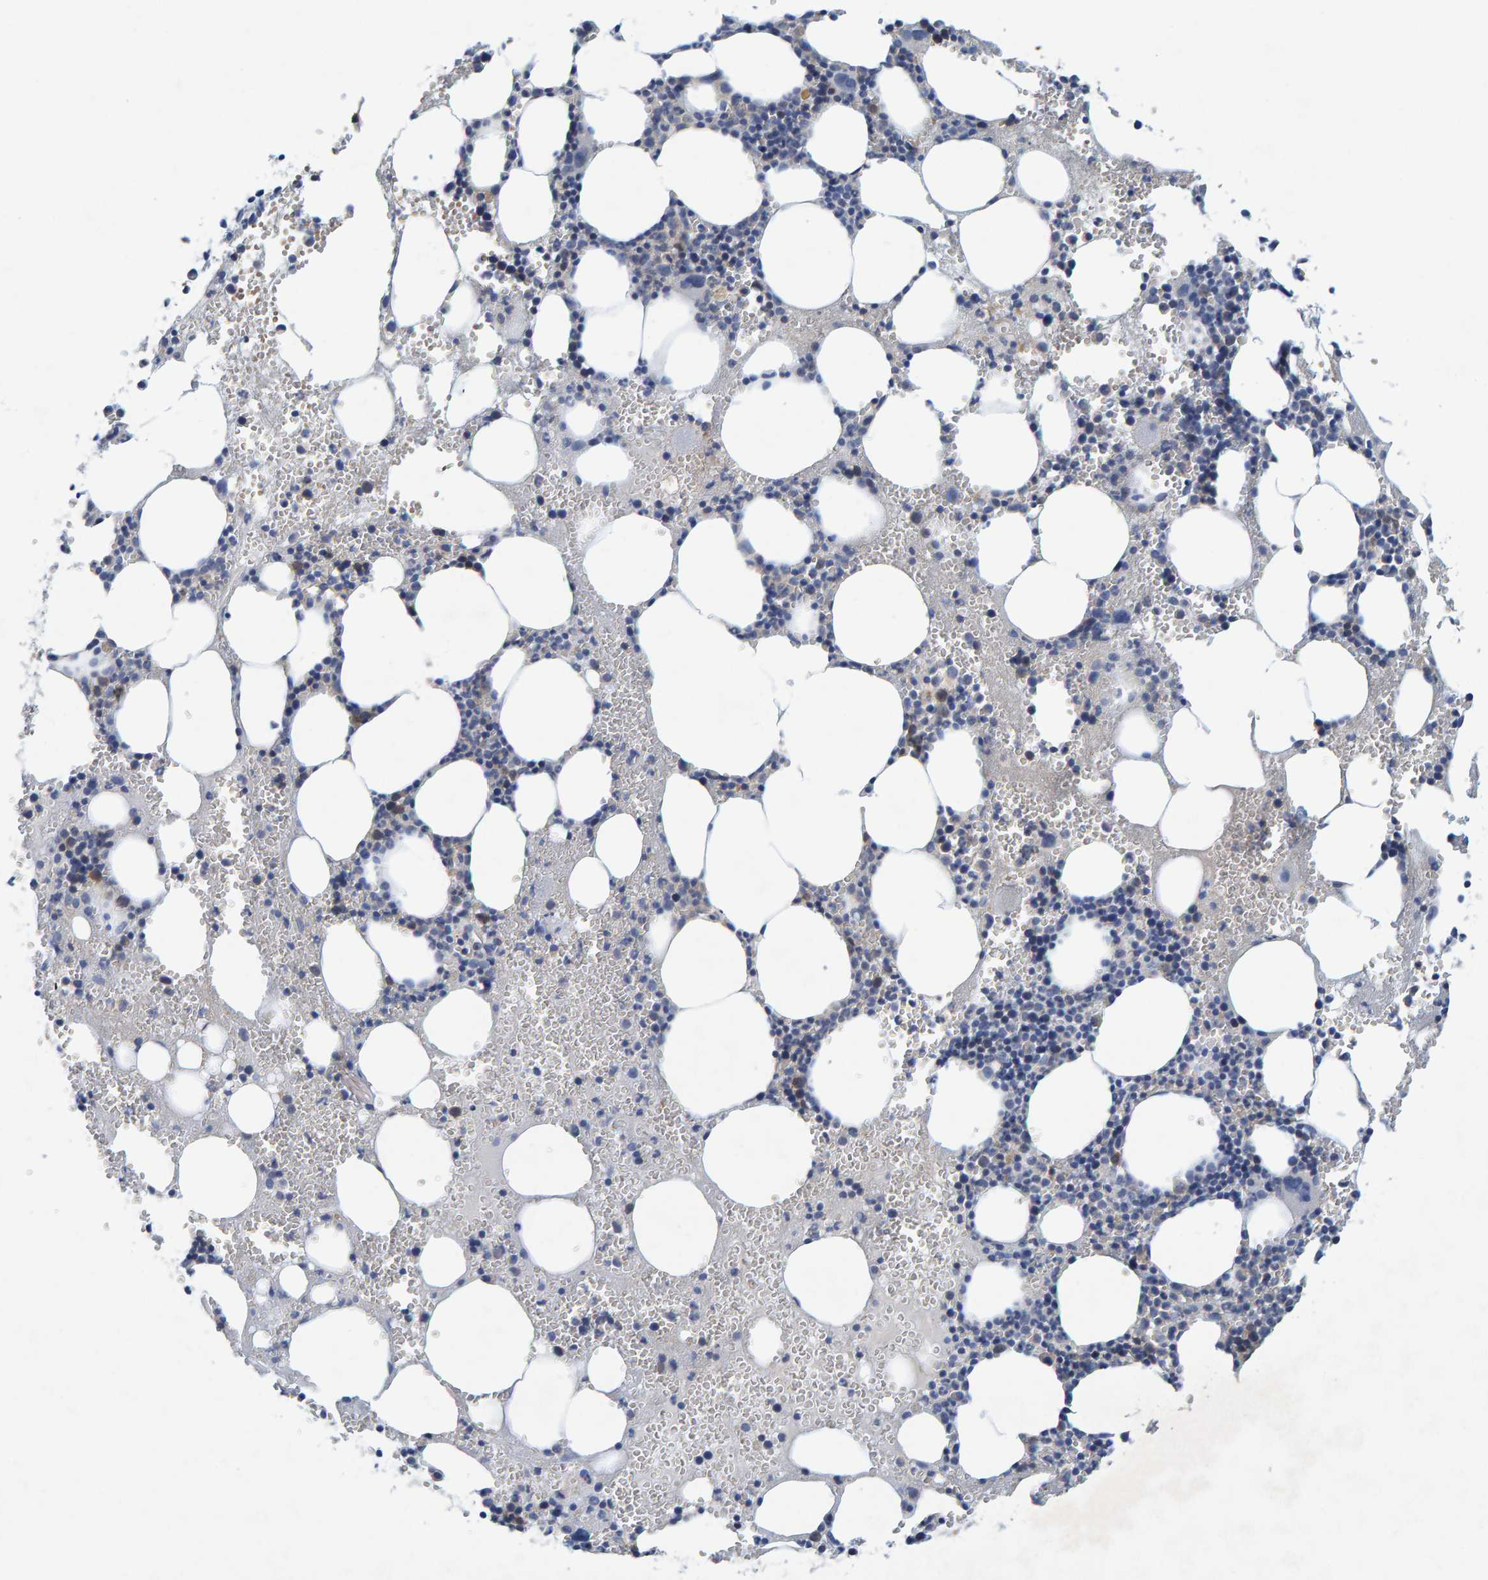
{"staining": {"intensity": "moderate", "quantity": "<25%", "location": "cytoplasmic/membranous"}, "tissue": "bone marrow", "cell_type": "Hematopoietic cells", "image_type": "normal", "snomed": [{"axis": "morphology", "description": "Normal tissue, NOS"}, {"axis": "morphology", "description": "Inflammation, NOS"}, {"axis": "topography", "description": "Bone marrow"}], "caption": "This histopathology image displays immunohistochemistry staining of normal bone marrow, with low moderate cytoplasmic/membranous staining in about <25% of hematopoietic cells.", "gene": "ALAD", "patient": {"sex": "female", "age": 67}}